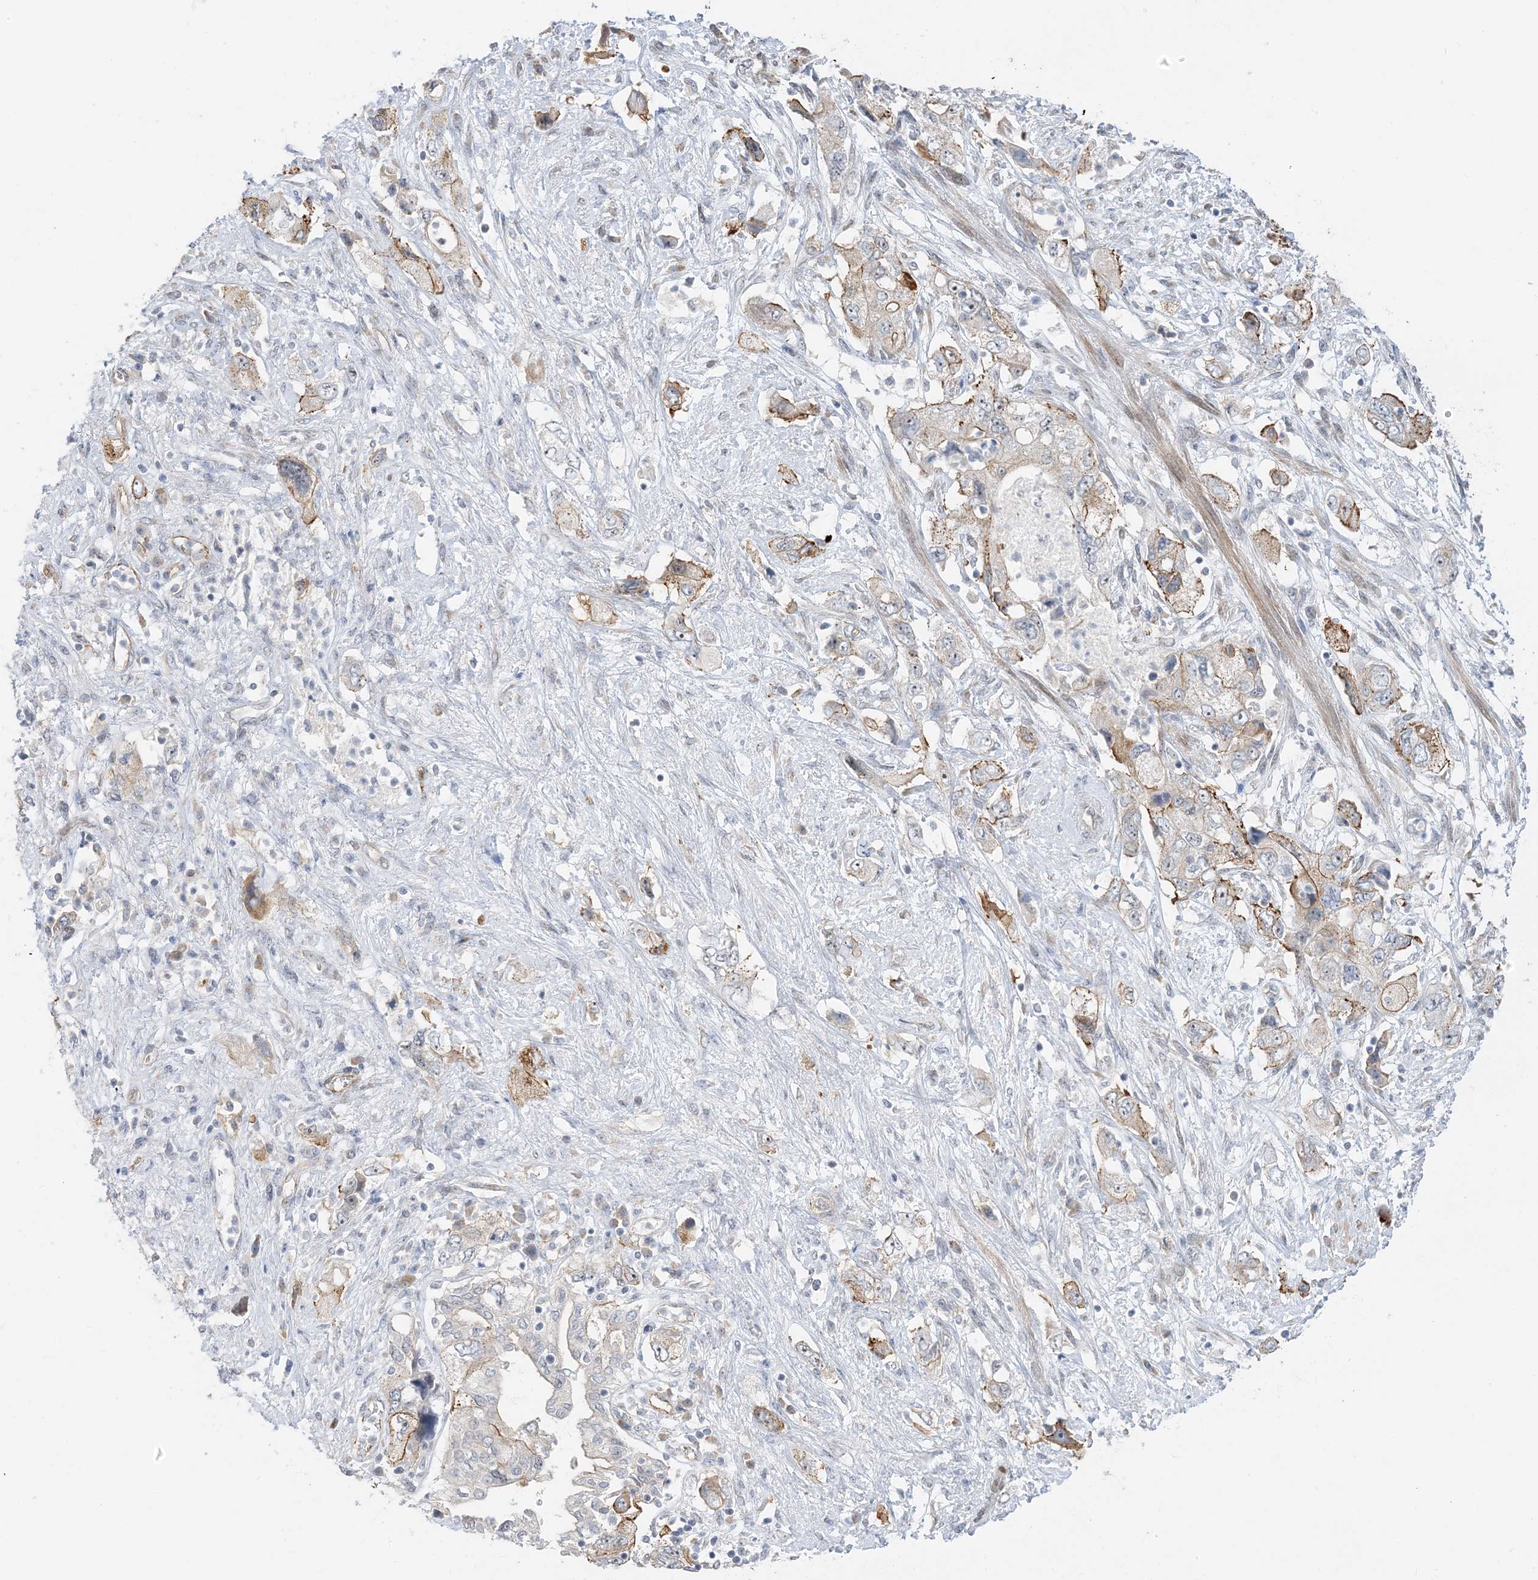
{"staining": {"intensity": "moderate", "quantity": "25%-75%", "location": "cytoplasmic/membranous"}, "tissue": "pancreatic cancer", "cell_type": "Tumor cells", "image_type": "cancer", "snomed": [{"axis": "morphology", "description": "Adenocarcinoma, NOS"}, {"axis": "topography", "description": "Pancreas"}], "caption": "Immunohistochemical staining of adenocarcinoma (pancreatic) shows medium levels of moderate cytoplasmic/membranous protein staining in about 25%-75% of tumor cells.", "gene": "IL36B", "patient": {"sex": "female", "age": 73}}